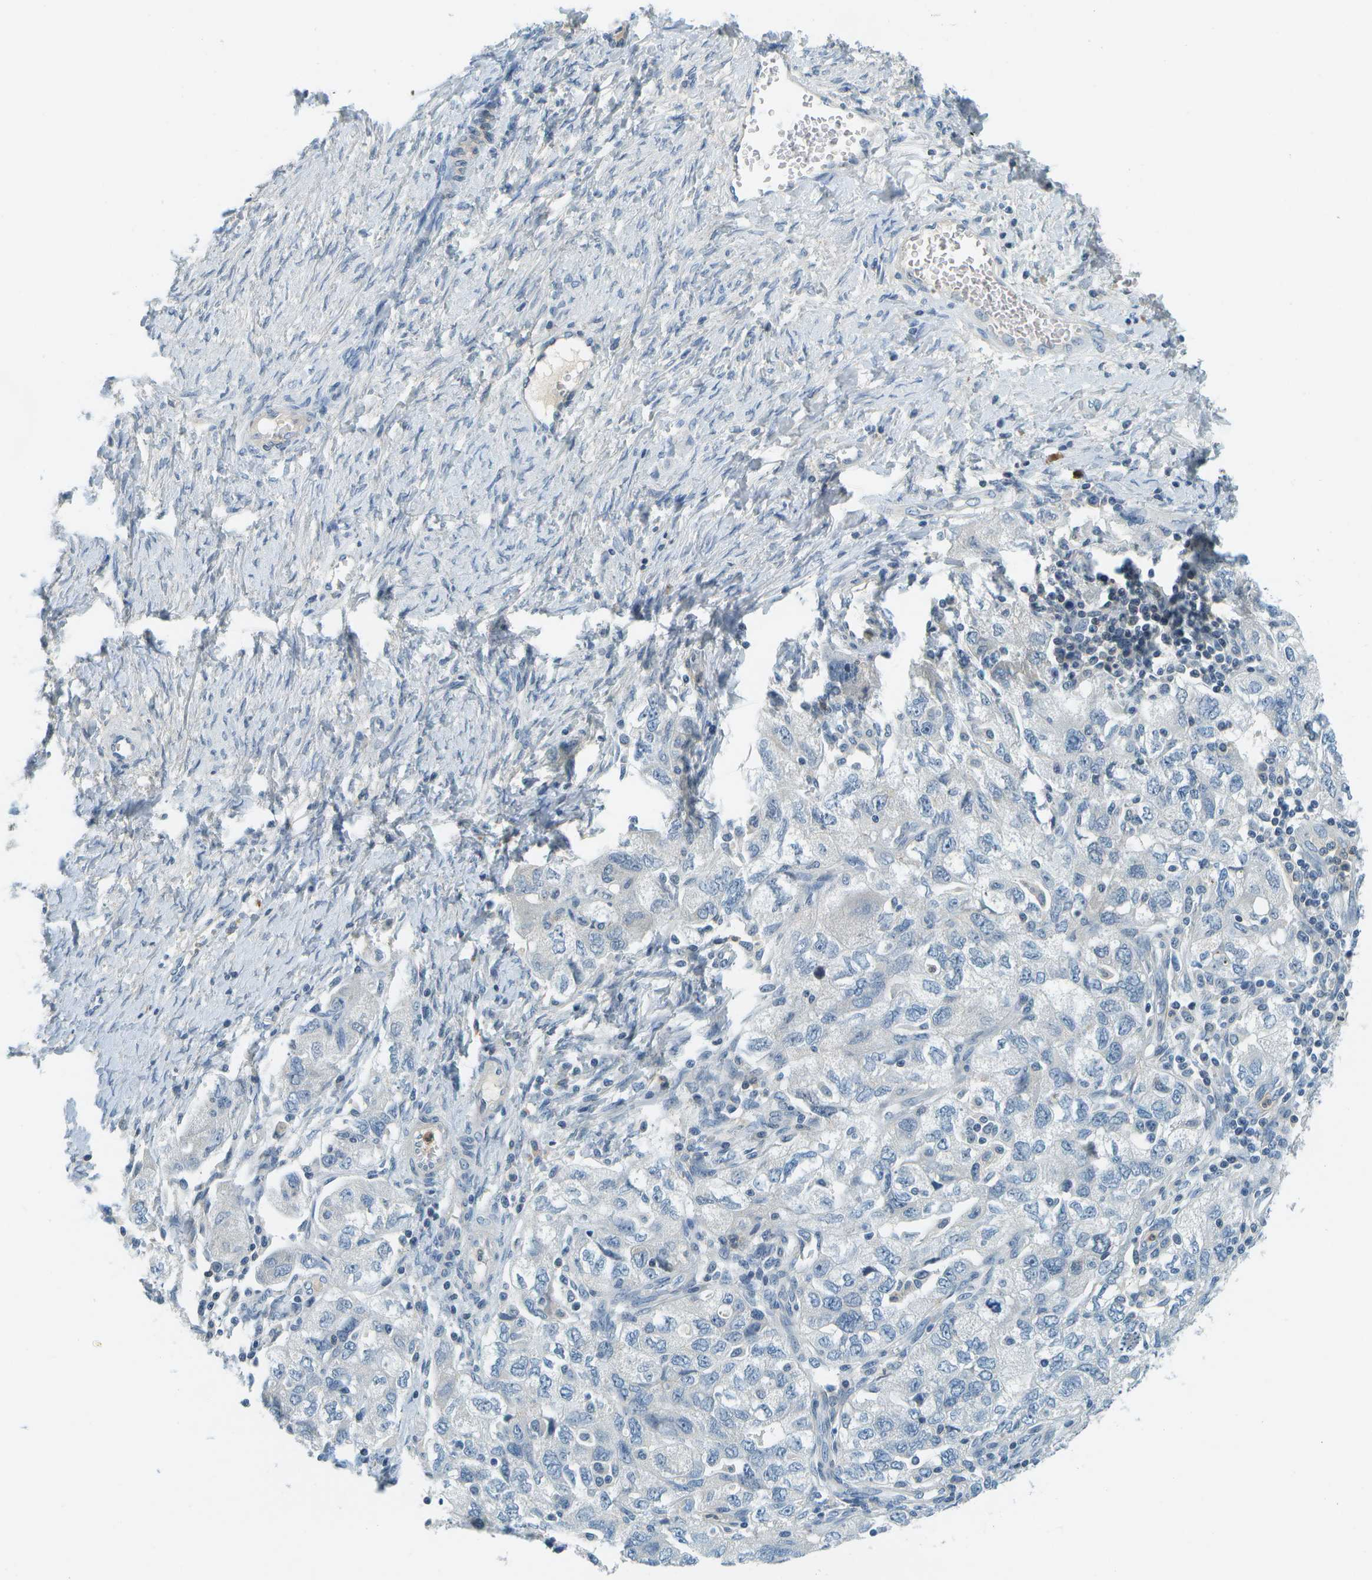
{"staining": {"intensity": "negative", "quantity": "none", "location": "none"}, "tissue": "ovarian cancer", "cell_type": "Tumor cells", "image_type": "cancer", "snomed": [{"axis": "morphology", "description": "Carcinoma, NOS"}, {"axis": "morphology", "description": "Cystadenocarcinoma, serous, NOS"}, {"axis": "topography", "description": "Ovary"}], "caption": "Tumor cells show no significant expression in serous cystadenocarcinoma (ovarian).", "gene": "RASGRP2", "patient": {"sex": "female", "age": 69}}